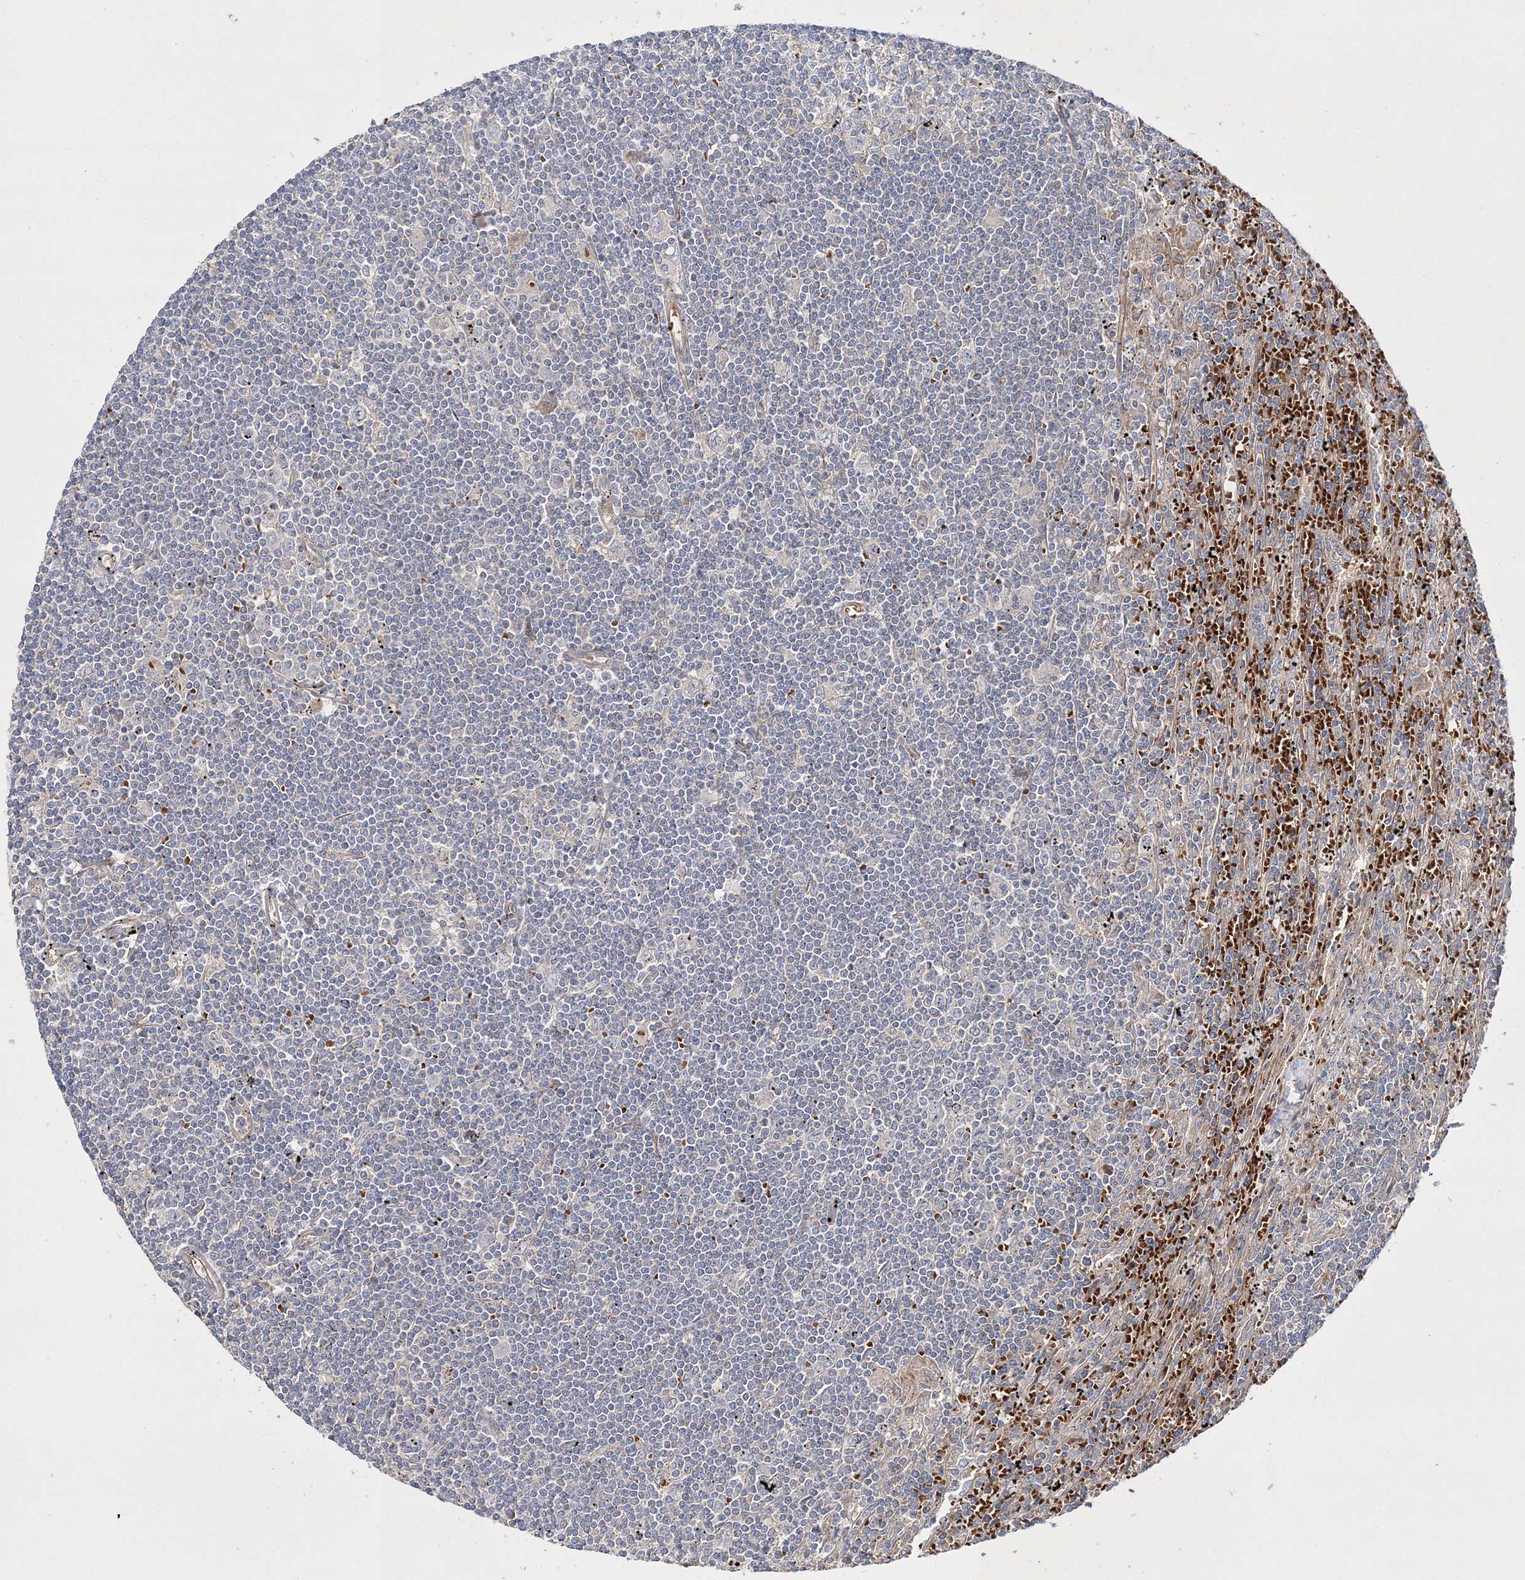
{"staining": {"intensity": "negative", "quantity": "none", "location": "none"}, "tissue": "lymphoma", "cell_type": "Tumor cells", "image_type": "cancer", "snomed": [{"axis": "morphology", "description": "Malignant lymphoma, non-Hodgkin's type, Low grade"}, {"axis": "topography", "description": "Spleen"}], "caption": "Immunohistochemistry histopathology image of neoplastic tissue: human lymphoma stained with DAB (3,3'-diaminobenzidine) exhibits no significant protein expression in tumor cells. The staining was performed using DAB (3,3'-diaminobenzidine) to visualize the protein expression in brown, while the nuclei were stained in blue with hematoxylin (Magnification: 20x).", "gene": "ZSWIM6", "patient": {"sex": "male", "age": 76}}